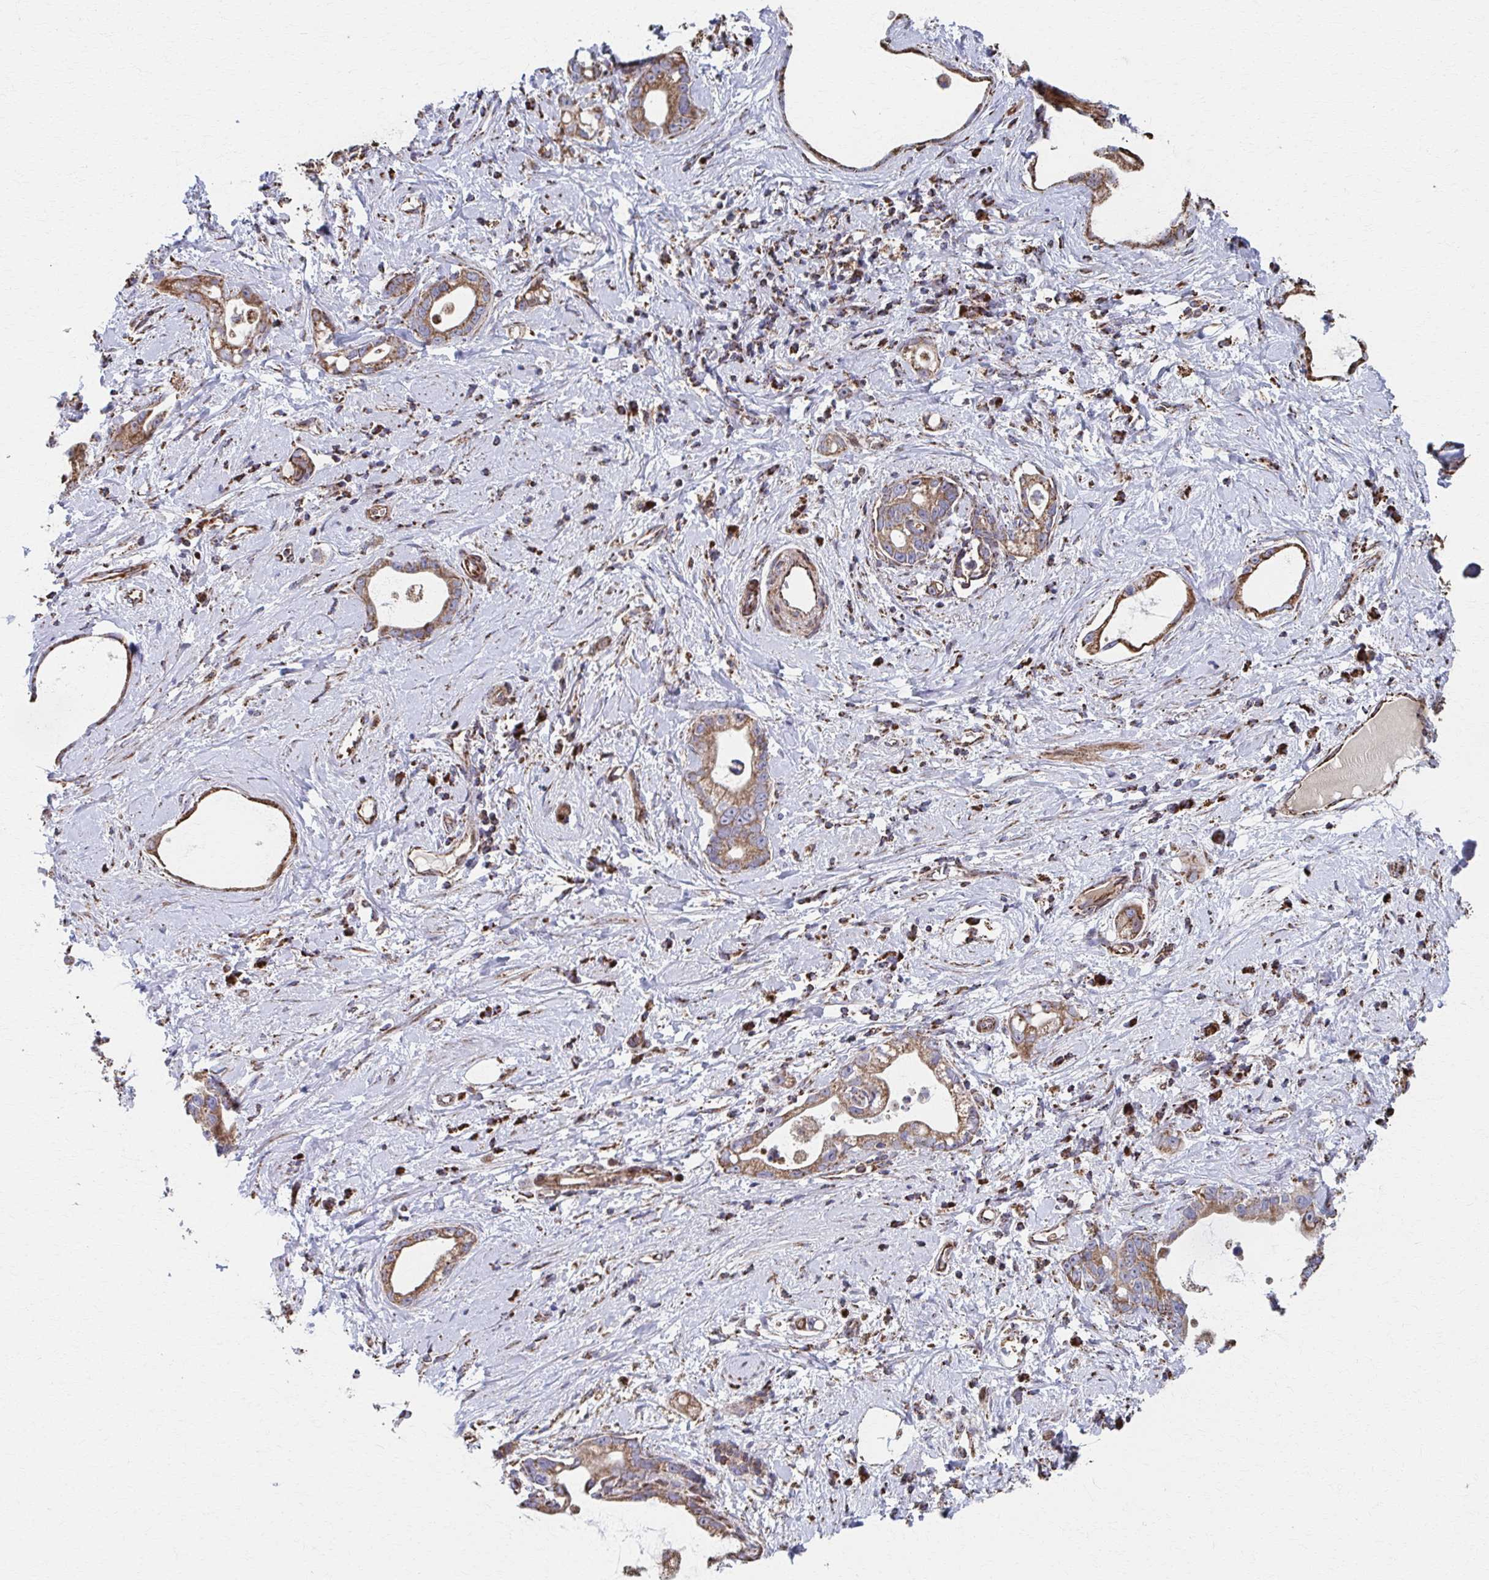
{"staining": {"intensity": "moderate", "quantity": ">75%", "location": "cytoplasmic/membranous"}, "tissue": "stomach cancer", "cell_type": "Tumor cells", "image_type": "cancer", "snomed": [{"axis": "morphology", "description": "Adenocarcinoma, NOS"}, {"axis": "topography", "description": "Stomach"}], "caption": "The image exhibits staining of stomach cancer (adenocarcinoma), revealing moderate cytoplasmic/membranous protein positivity (brown color) within tumor cells.", "gene": "SAT1", "patient": {"sex": "male", "age": 55}}